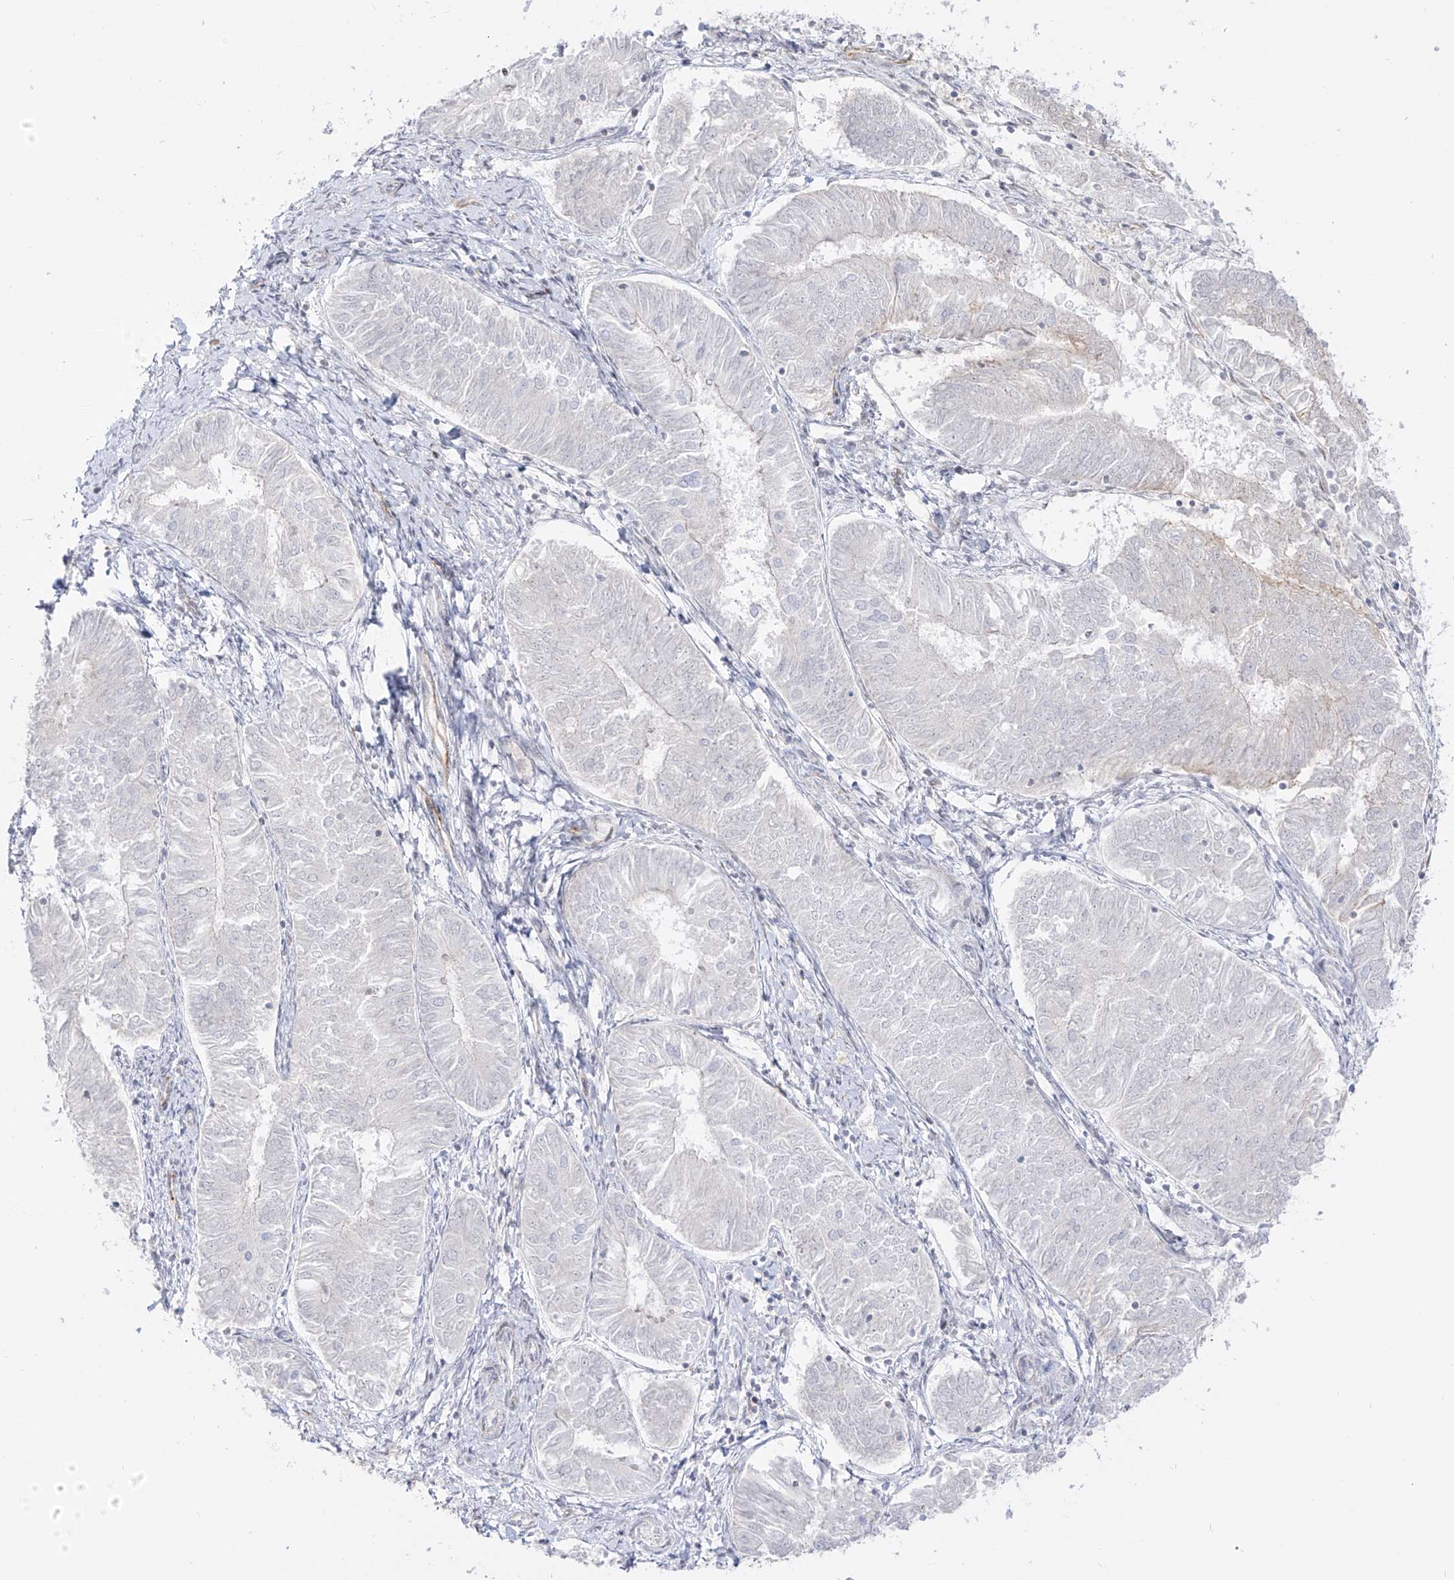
{"staining": {"intensity": "negative", "quantity": "none", "location": "none"}, "tissue": "endometrial cancer", "cell_type": "Tumor cells", "image_type": "cancer", "snomed": [{"axis": "morphology", "description": "Adenocarcinoma, NOS"}, {"axis": "topography", "description": "Endometrium"}], "caption": "Endometrial cancer was stained to show a protein in brown. There is no significant staining in tumor cells.", "gene": "ZNF180", "patient": {"sex": "female", "age": 58}}